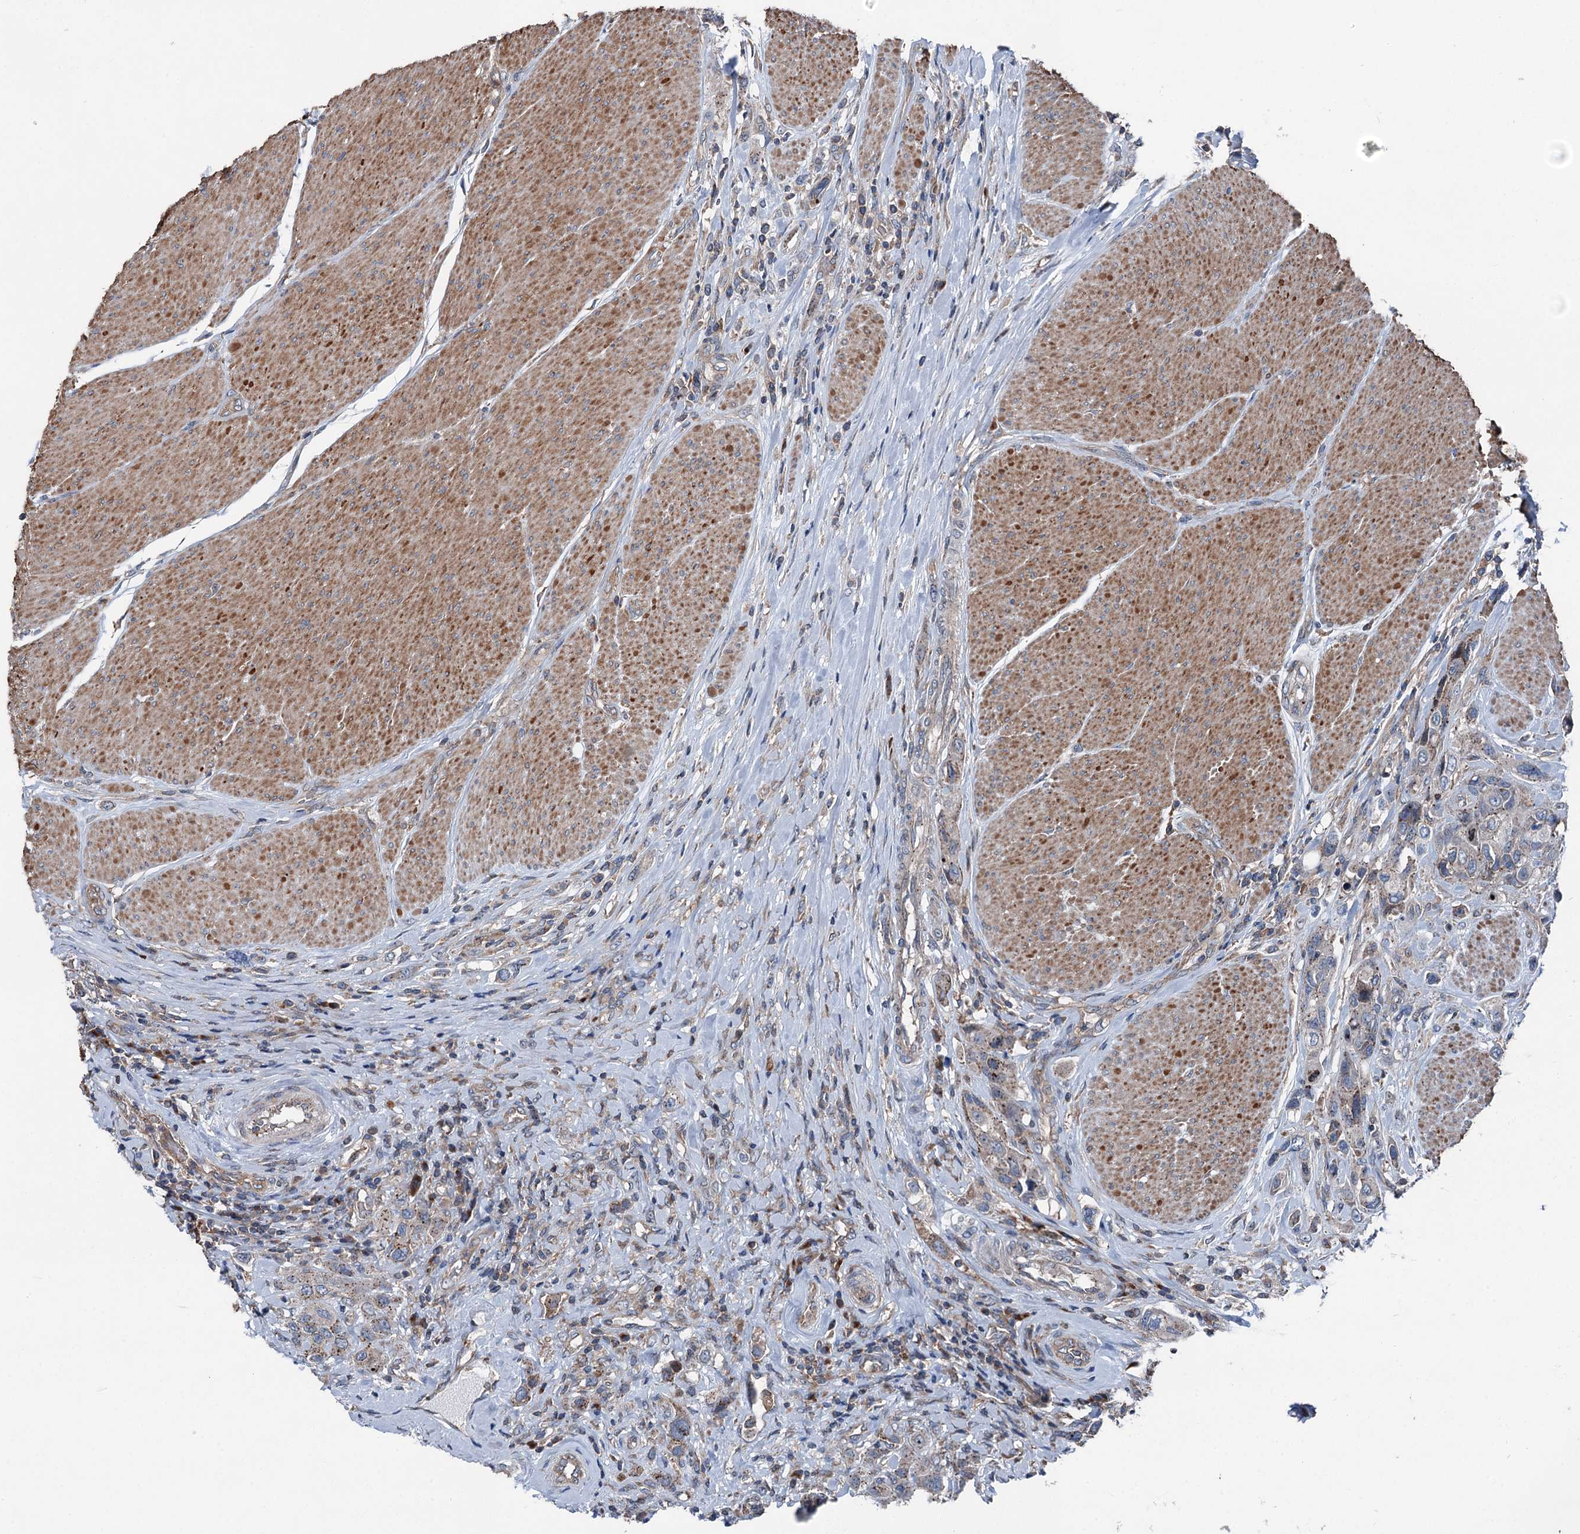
{"staining": {"intensity": "moderate", "quantity": "25%-75%", "location": "cytoplasmic/membranous"}, "tissue": "urothelial cancer", "cell_type": "Tumor cells", "image_type": "cancer", "snomed": [{"axis": "morphology", "description": "Urothelial carcinoma, High grade"}, {"axis": "topography", "description": "Urinary bladder"}], "caption": "DAB immunohistochemical staining of high-grade urothelial carcinoma demonstrates moderate cytoplasmic/membranous protein positivity in about 25%-75% of tumor cells. Nuclei are stained in blue.", "gene": "RUFY1", "patient": {"sex": "male", "age": 50}}